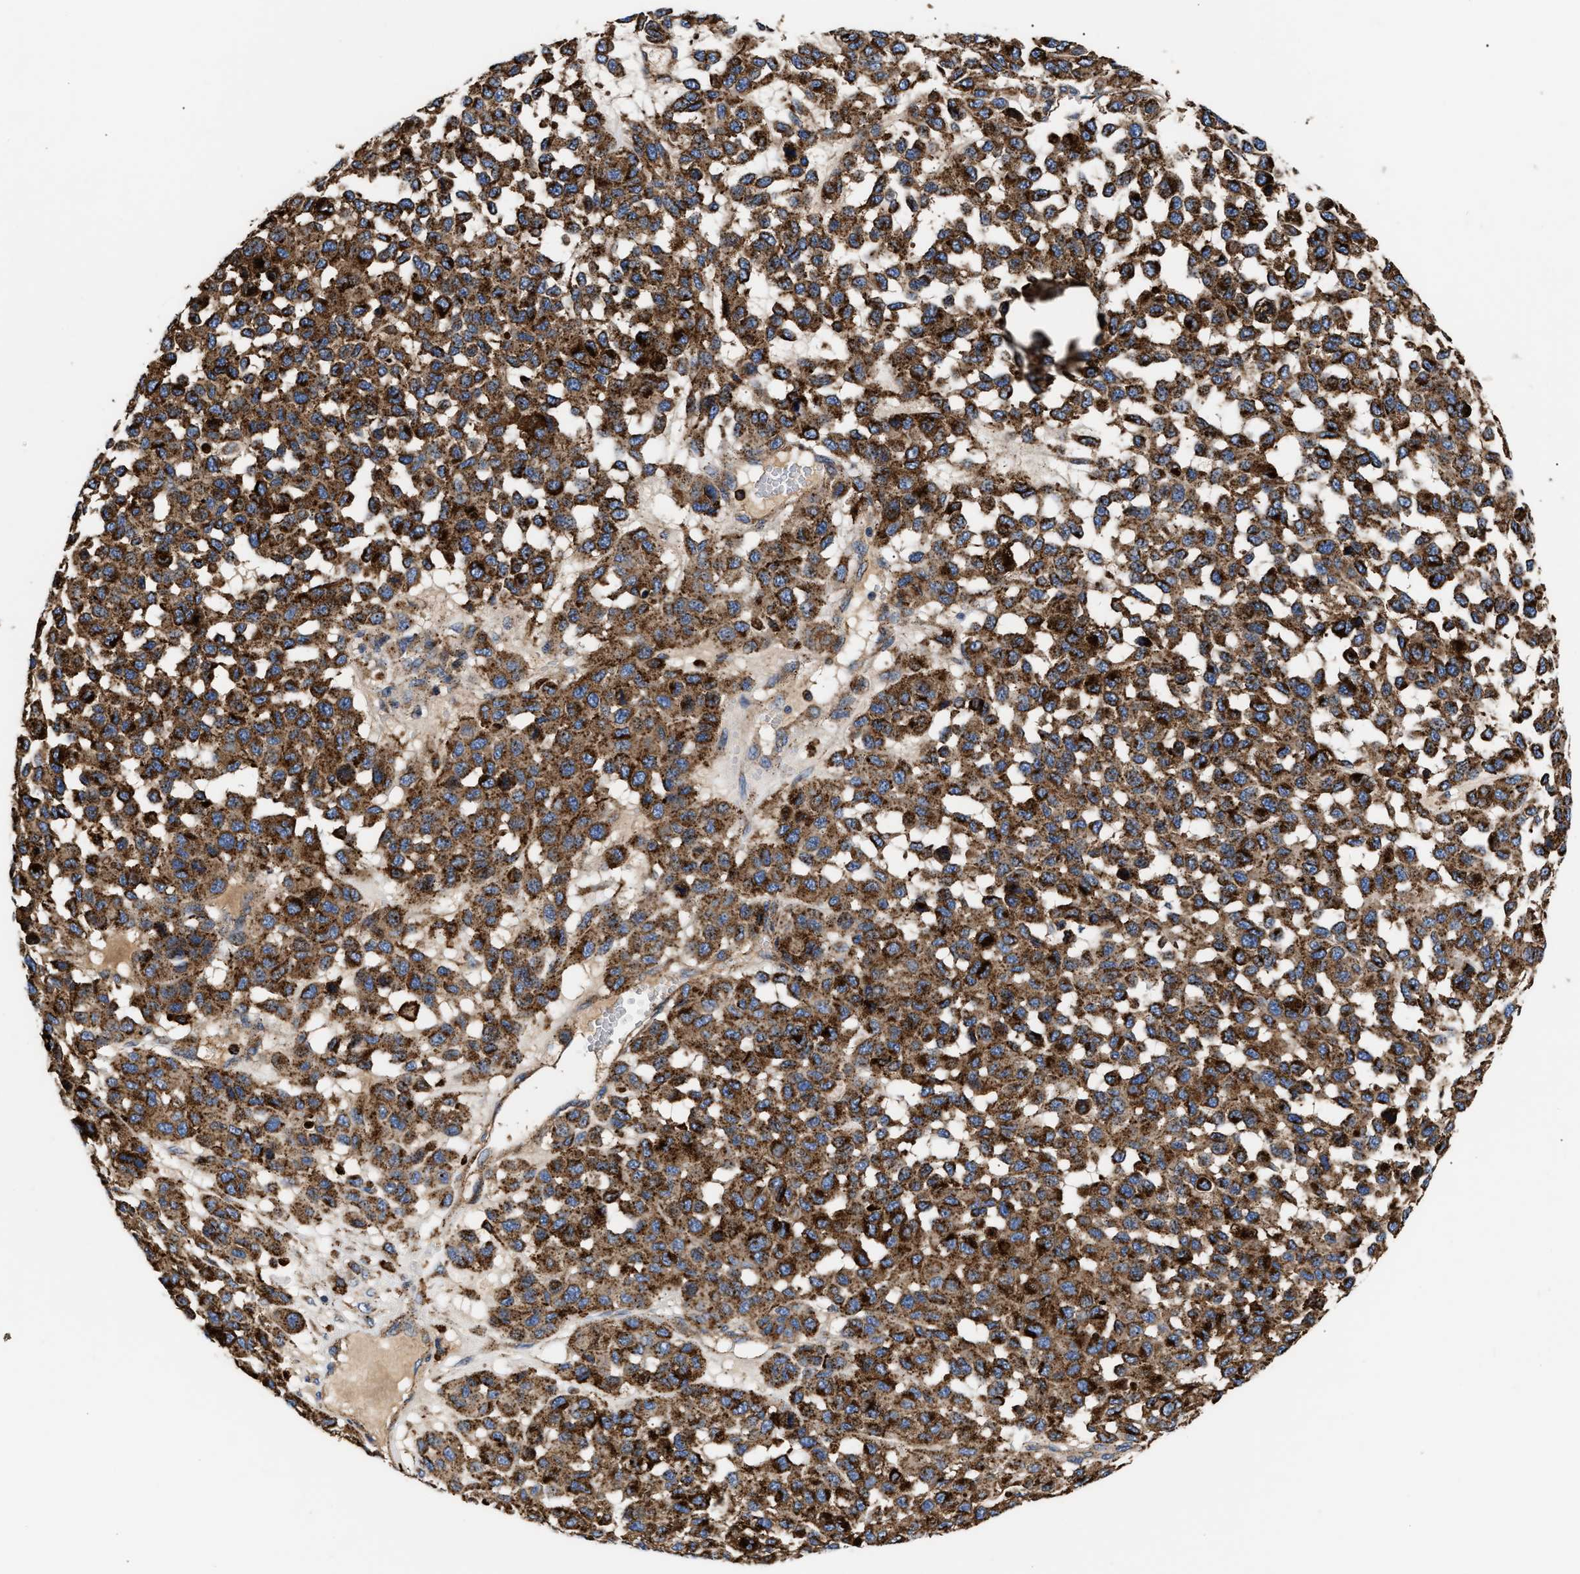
{"staining": {"intensity": "strong", "quantity": ">75%", "location": "cytoplasmic/membranous"}, "tissue": "melanoma", "cell_type": "Tumor cells", "image_type": "cancer", "snomed": [{"axis": "morphology", "description": "Malignant melanoma, NOS"}, {"axis": "topography", "description": "Skin"}], "caption": "An immunohistochemistry (IHC) image of tumor tissue is shown. Protein staining in brown labels strong cytoplasmic/membranous positivity in melanoma within tumor cells. (brown staining indicates protein expression, while blue staining denotes nuclei).", "gene": "CCDC146", "patient": {"sex": "male", "age": 62}}